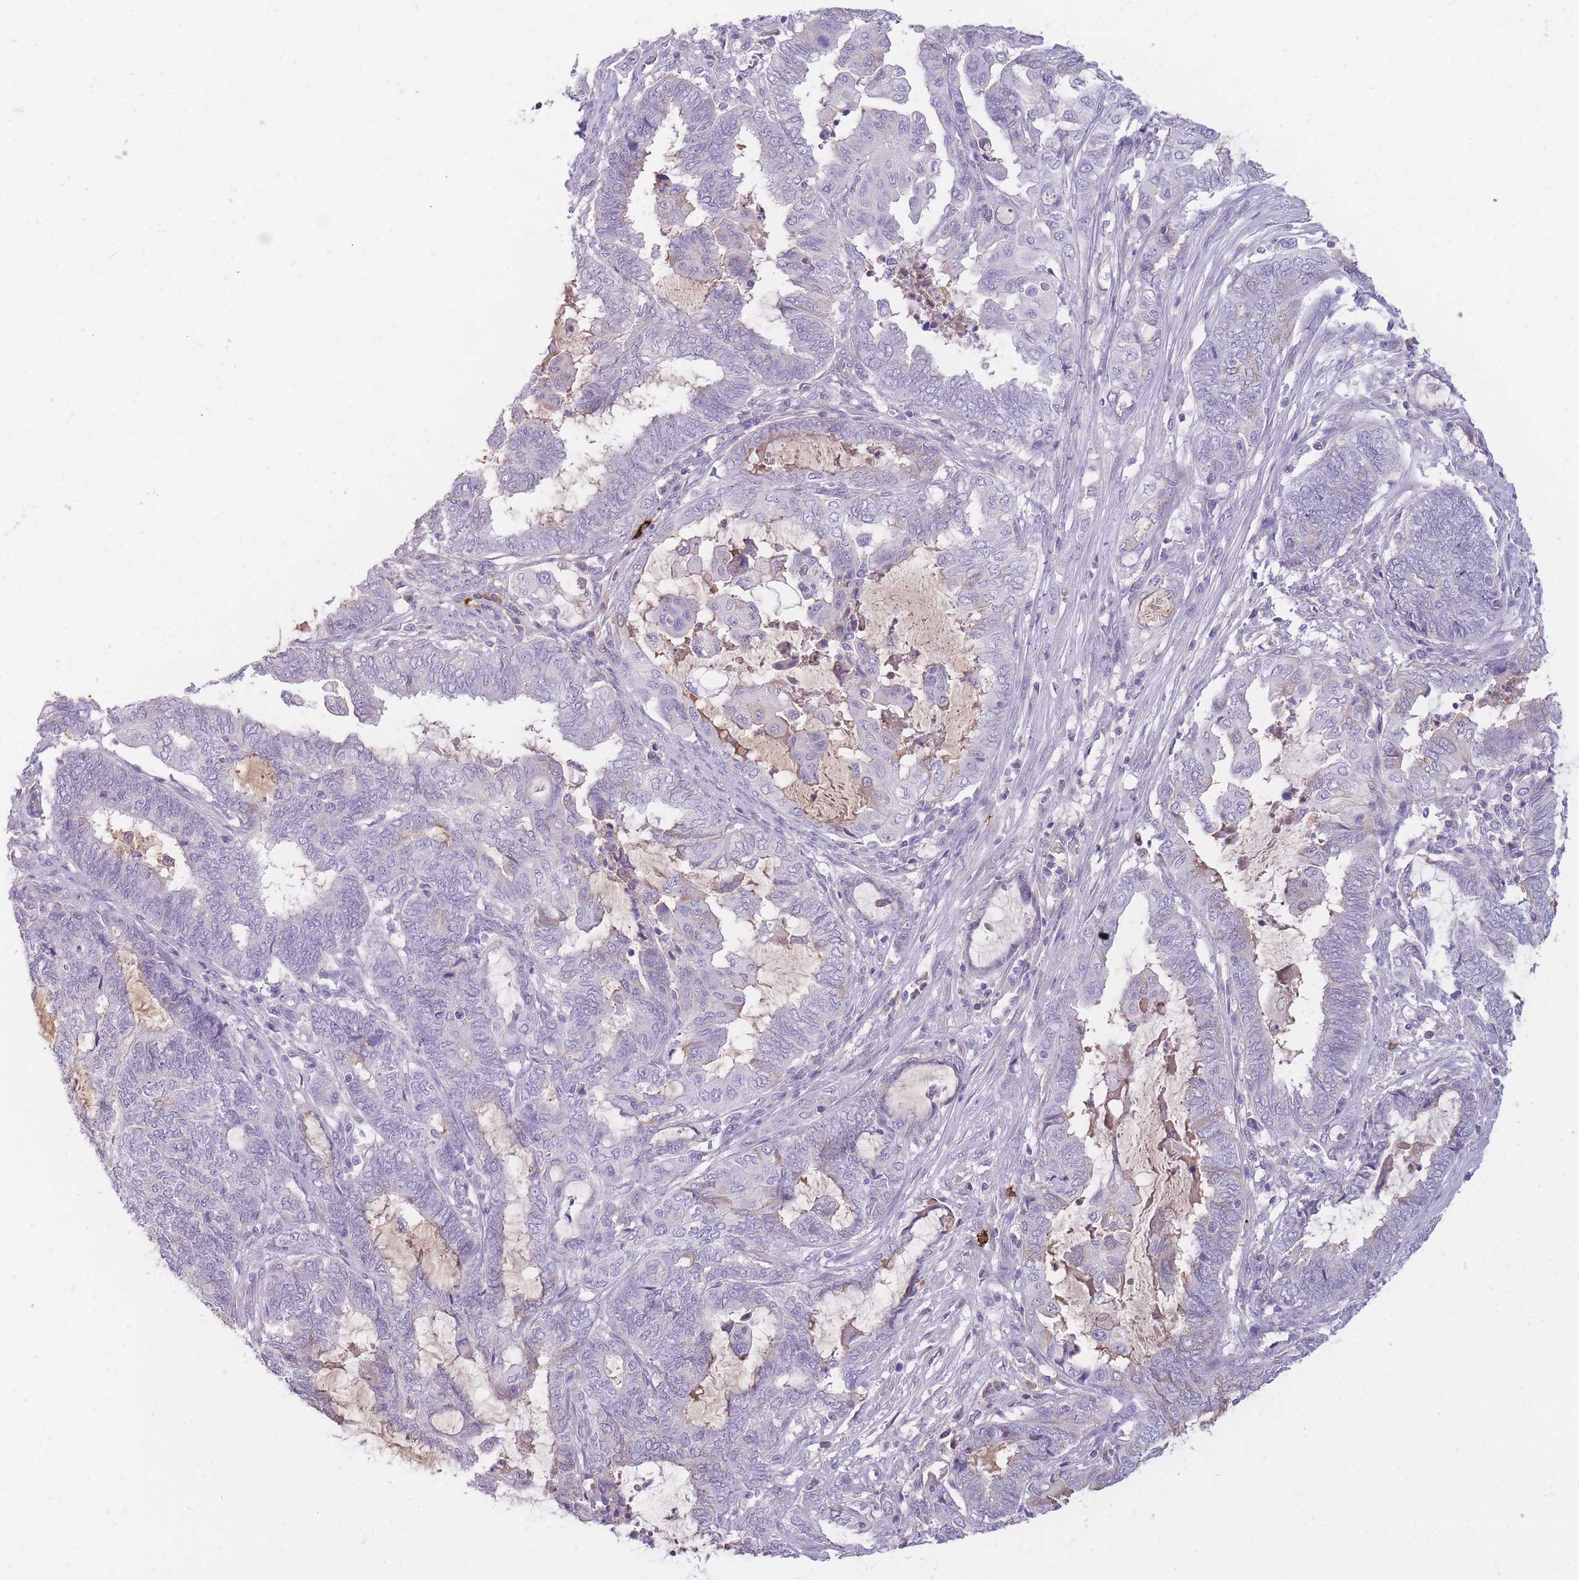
{"staining": {"intensity": "negative", "quantity": "none", "location": "none"}, "tissue": "endometrial cancer", "cell_type": "Tumor cells", "image_type": "cancer", "snomed": [{"axis": "morphology", "description": "Adenocarcinoma, NOS"}, {"axis": "topography", "description": "Uterus"}, {"axis": "topography", "description": "Endometrium"}], "caption": "This histopathology image is of endometrial cancer stained with immunohistochemistry (IHC) to label a protein in brown with the nuclei are counter-stained blue. There is no positivity in tumor cells.", "gene": "TPSD1", "patient": {"sex": "female", "age": 70}}